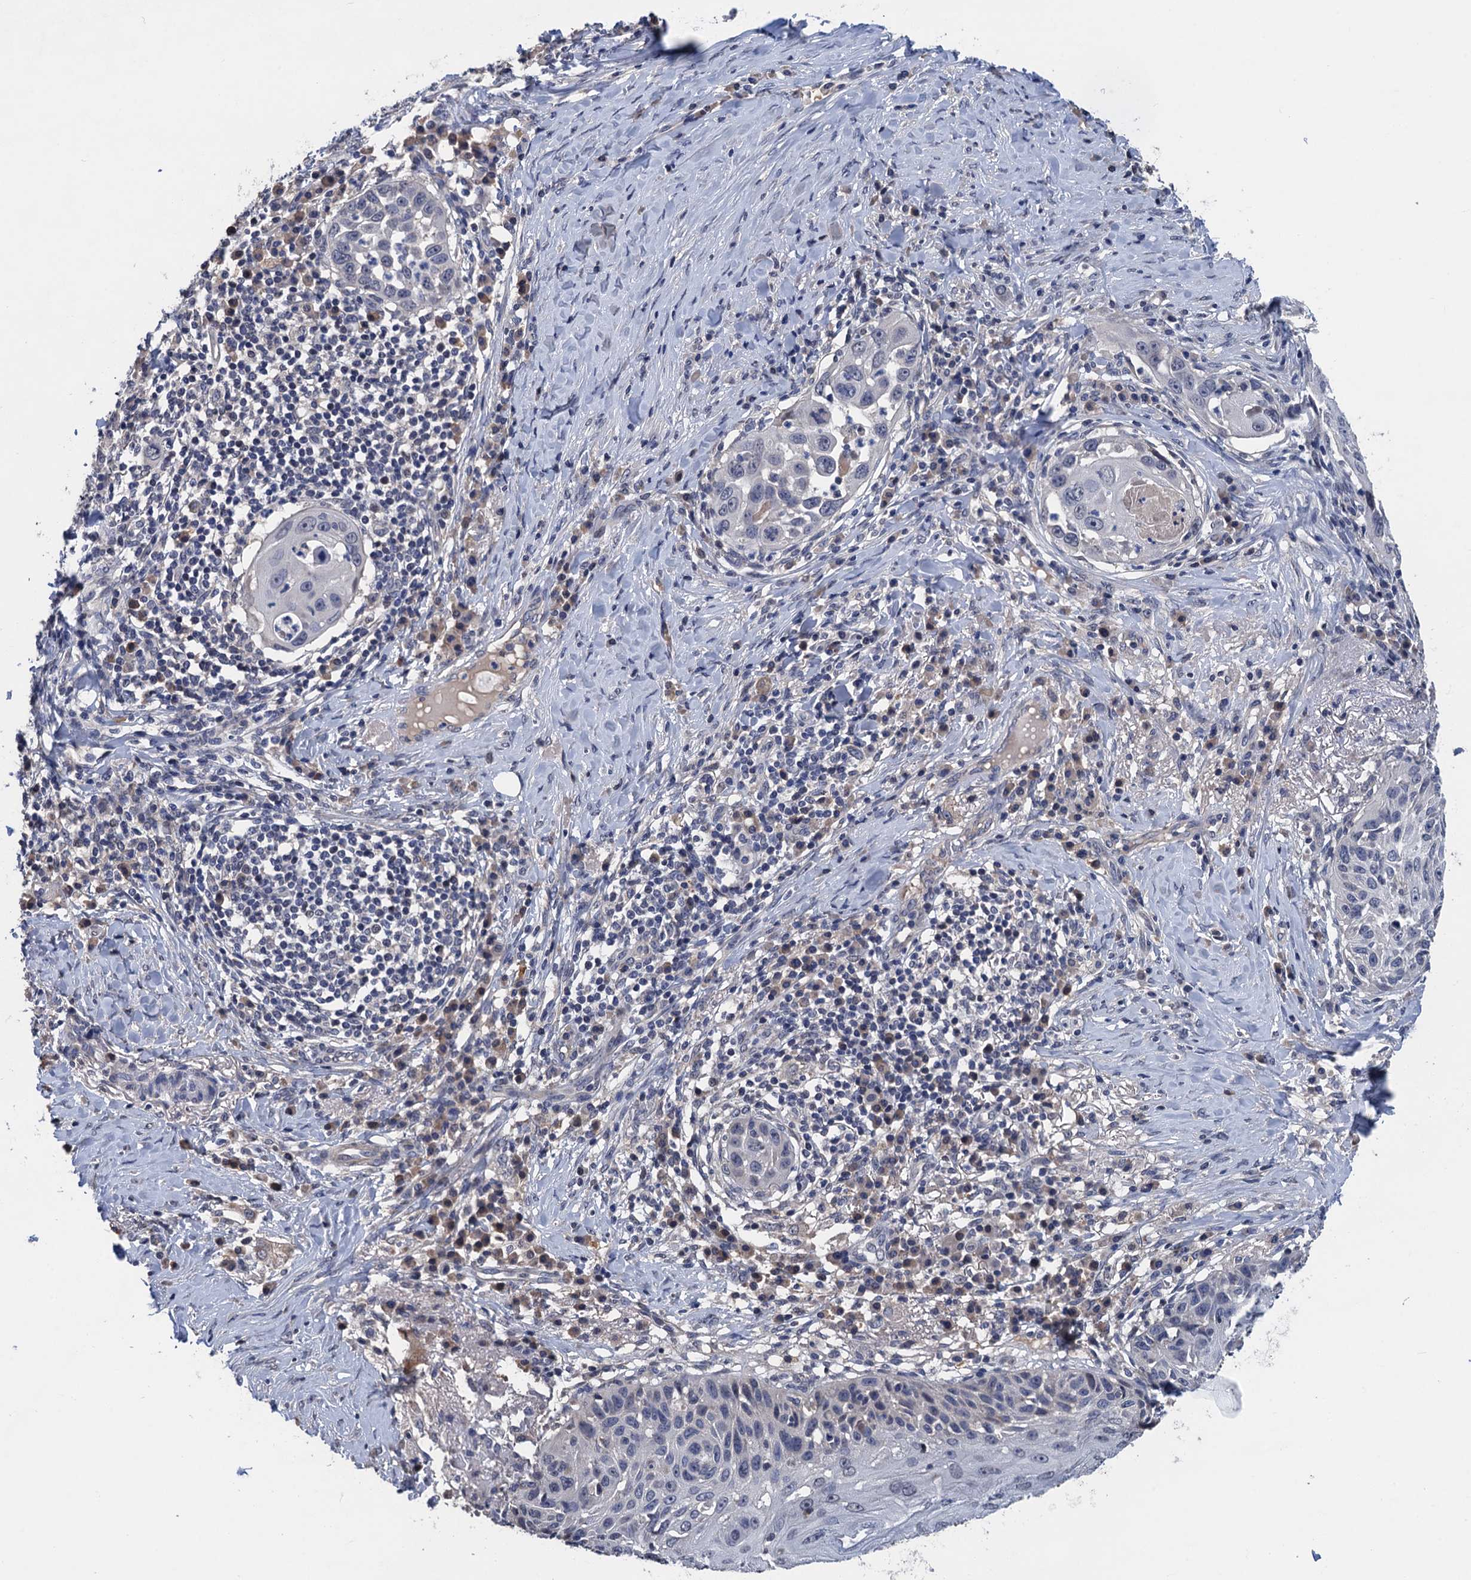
{"staining": {"intensity": "negative", "quantity": "none", "location": "none"}, "tissue": "skin cancer", "cell_type": "Tumor cells", "image_type": "cancer", "snomed": [{"axis": "morphology", "description": "Squamous cell carcinoma, NOS"}, {"axis": "topography", "description": "Skin"}], "caption": "Tumor cells show no significant protein staining in squamous cell carcinoma (skin).", "gene": "ART5", "patient": {"sex": "female", "age": 44}}